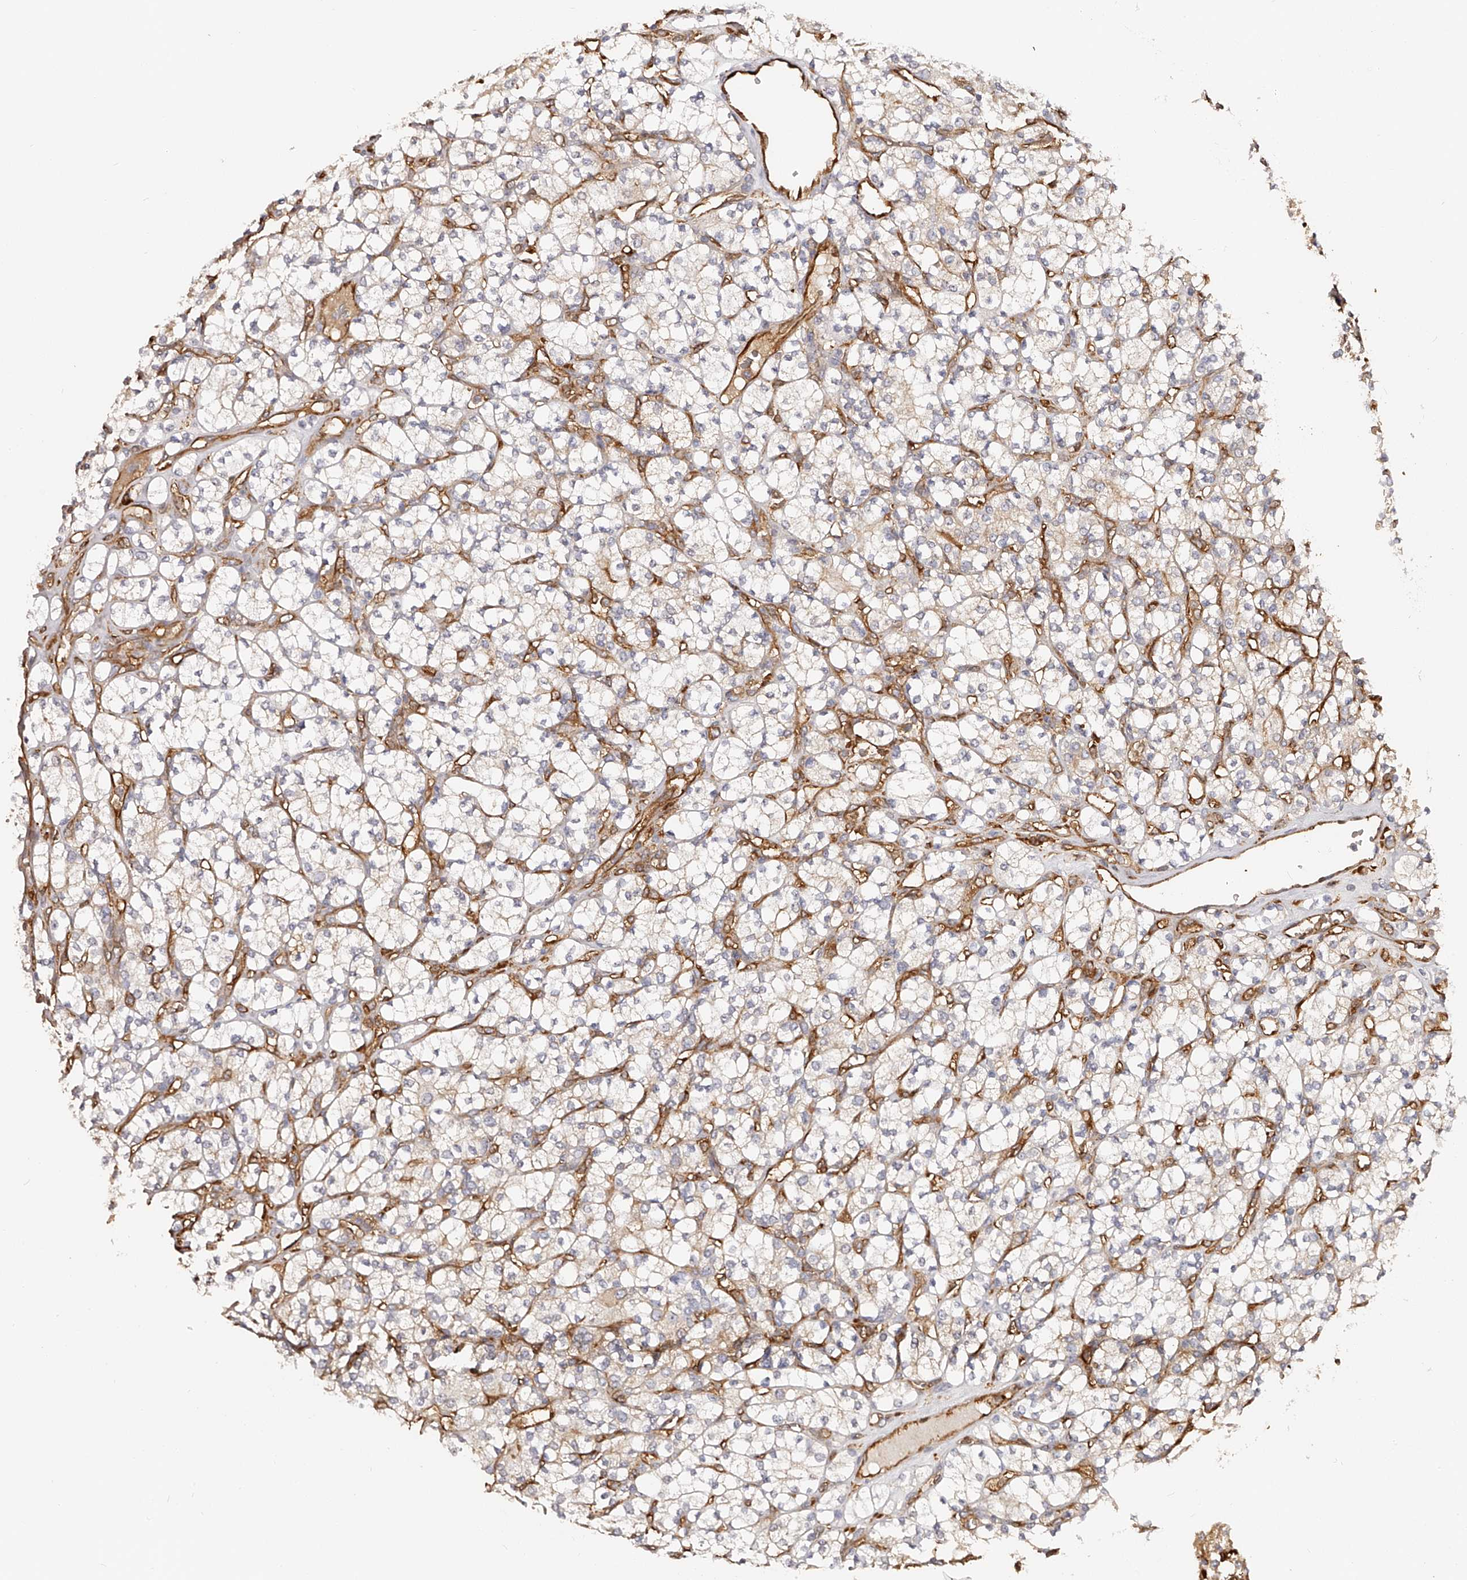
{"staining": {"intensity": "weak", "quantity": "<25%", "location": "cytoplasmic/membranous"}, "tissue": "renal cancer", "cell_type": "Tumor cells", "image_type": "cancer", "snomed": [{"axis": "morphology", "description": "Adenocarcinoma, NOS"}, {"axis": "topography", "description": "Kidney"}], "caption": "The image reveals no staining of tumor cells in adenocarcinoma (renal).", "gene": "LAP3", "patient": {"sex": "male", "age": 77}}